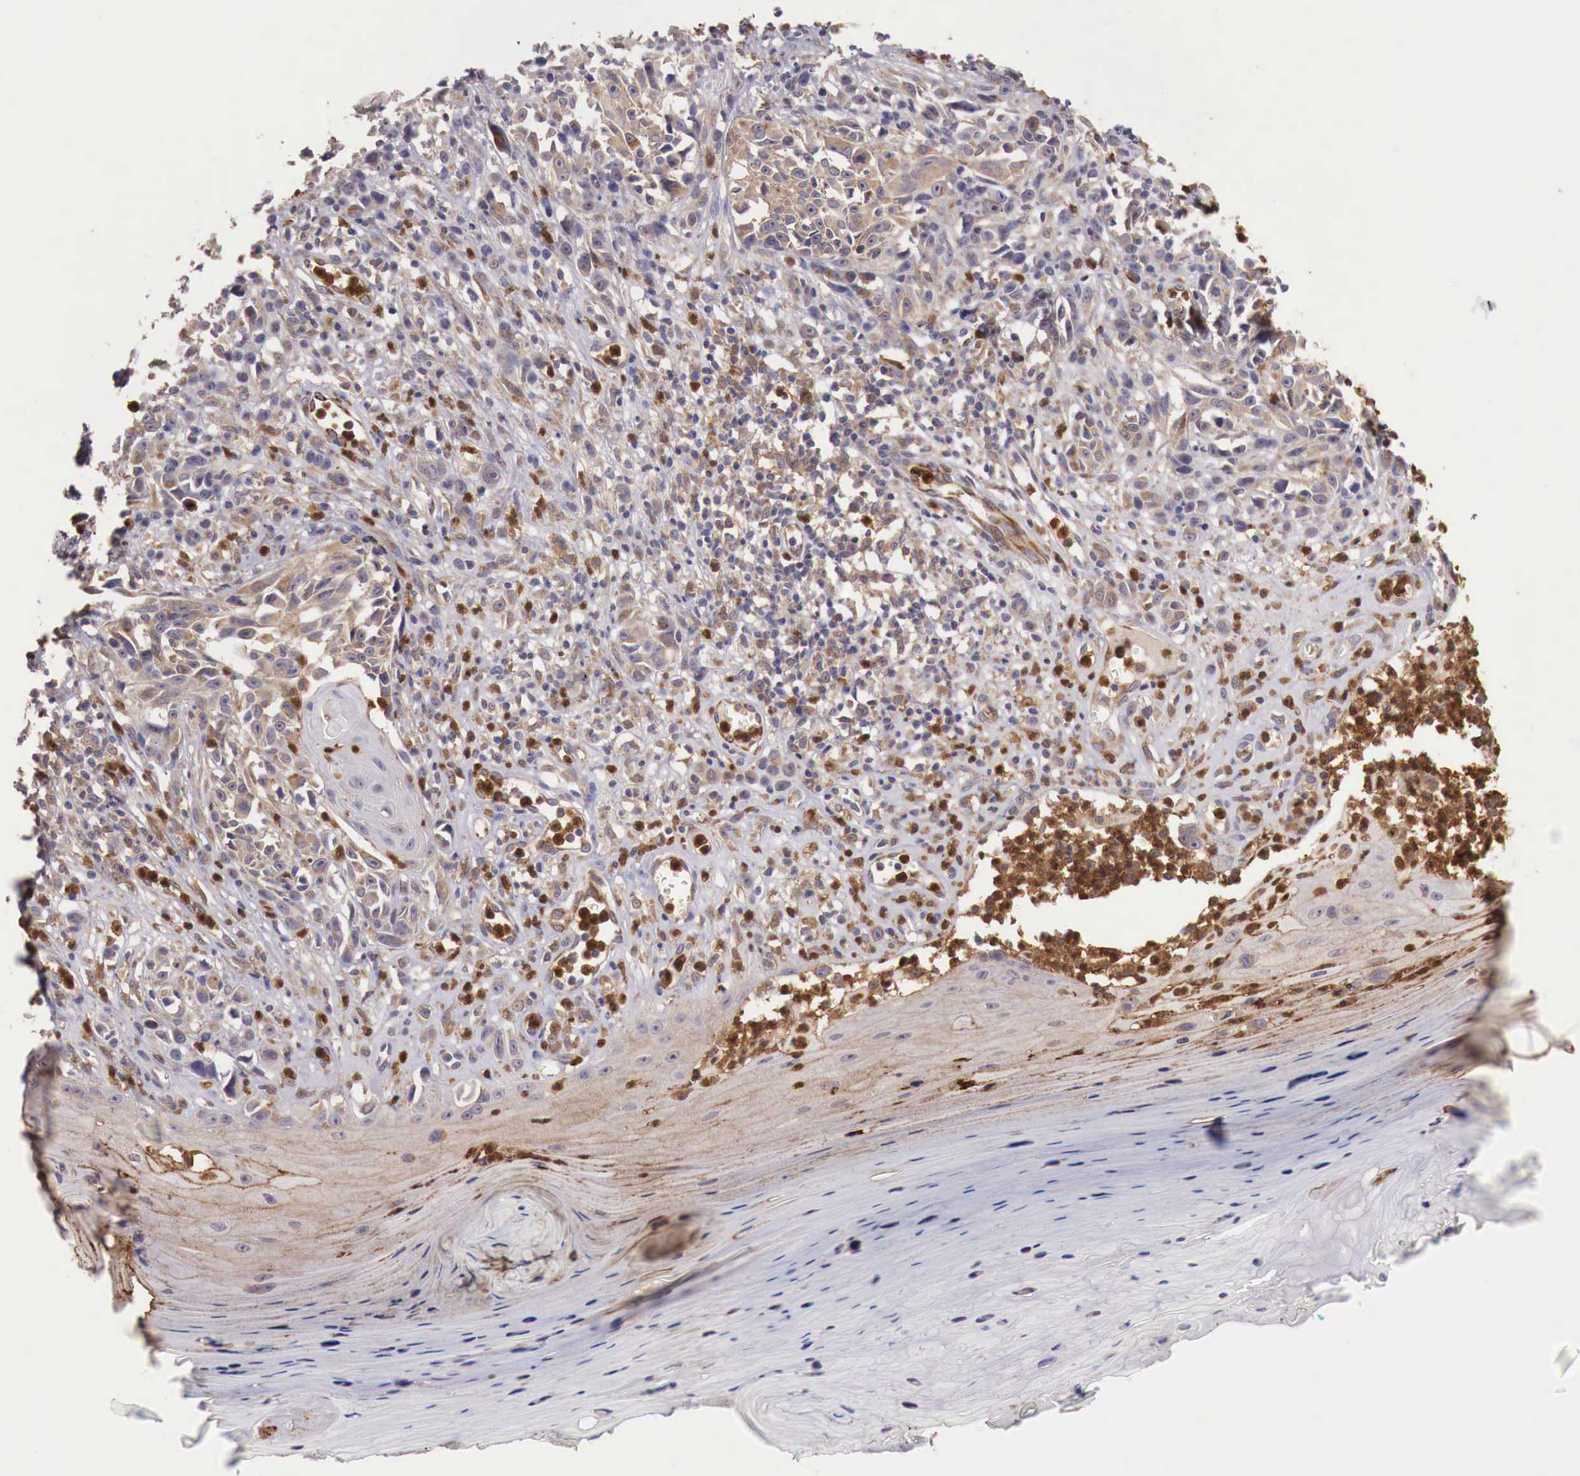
{"staining": {"intensity": "weak", "quantity": ">75%", "location": "cytoplasmic/membranous"}, "tissue": "melanoma", "cell_type": "Tumor cells", "image_type": "cancer", "snomed": [{"axis": "morphology", "description": "Malignant melanoma, NOS"}, {"axis": "topography", "description": "Skin"}], "caption": "Immunohistochemistry (IHC) of human malignant melanoma exhibits low levels of weak cytoplasmic/membranous positivity in approximately >75% of tumor cells.", "gene": "GAB2", "patient": {"sex": "female", "age": 82}}